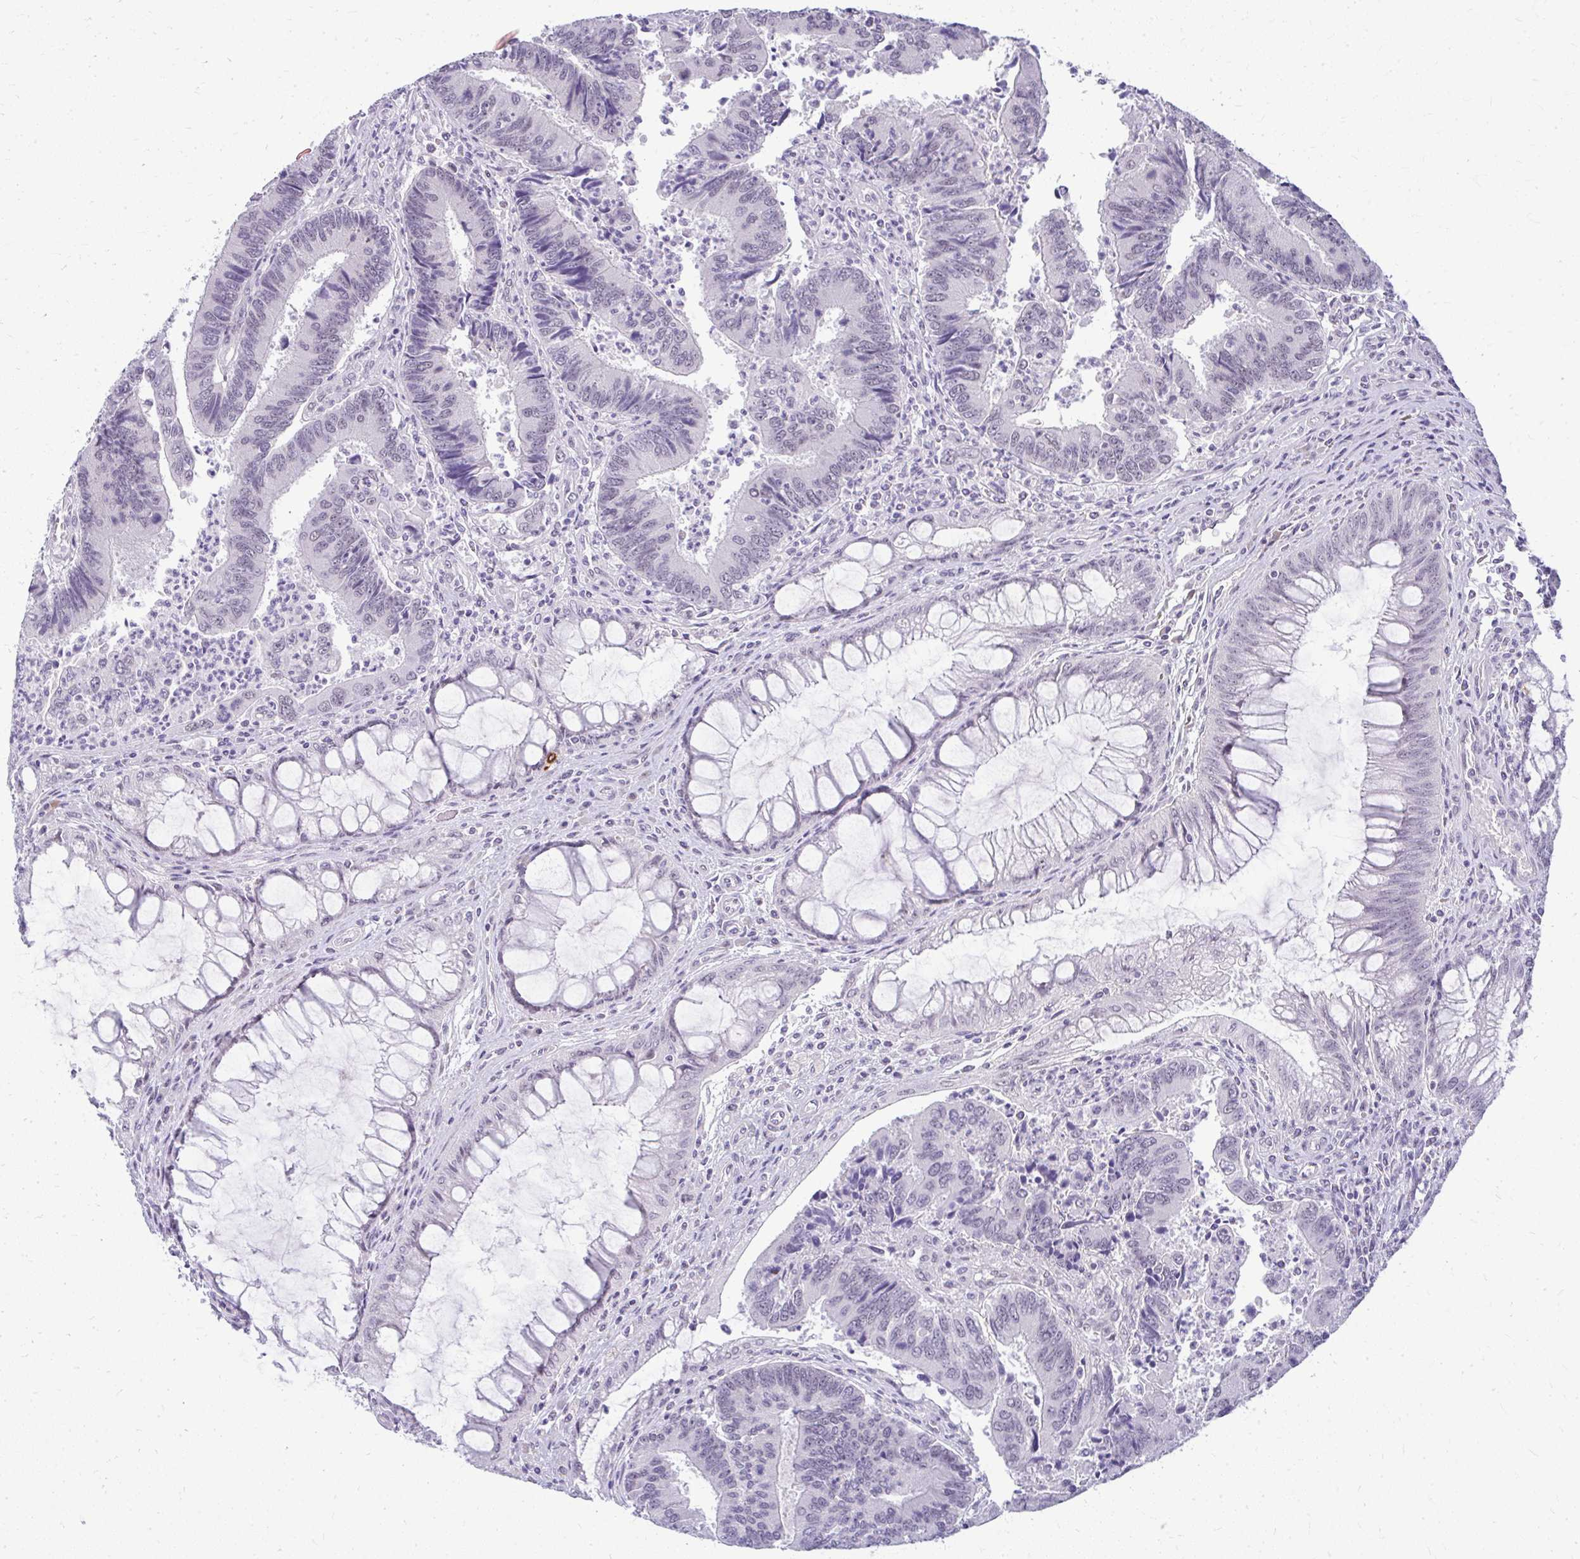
{"staining": {"intensity": "negative", "quantity": "none", "location": "none"}, "tissue": "colorectal cancer", "cell_type": "Tumor cells", "image_type": "cancer", "snomed": [{"axis": "morphology", "description": "Adenocarcinoma, NOS"}, {"axis": "topography", "description": "Colon"}], "caption": "Tumor cells are negative for brown protein staining in colorectal cancer.", "gene": "TEX33", "patient": {"sex": "female", "age": 67}}